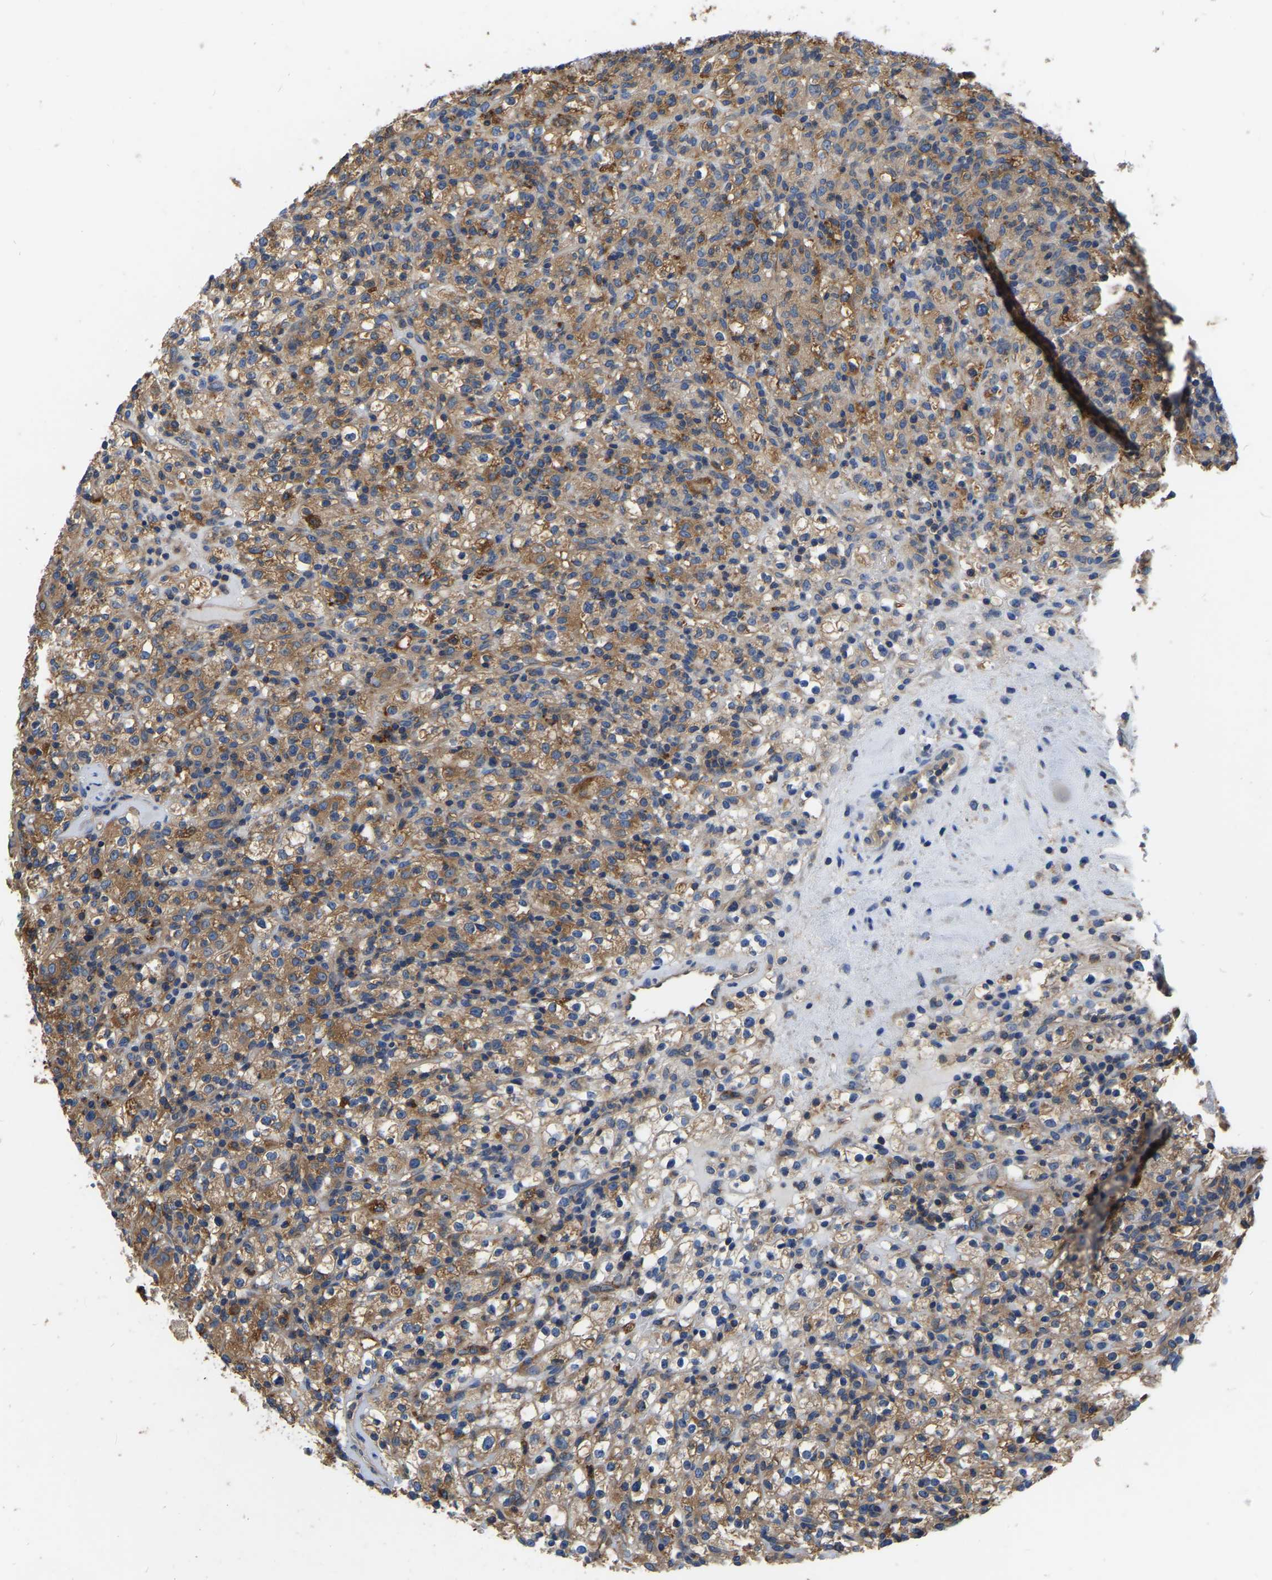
{"staining": {"intensity": "moderate", "quantity": ">75%", "location": "cytoplasmic/membranous"}, "tissue": "renal cancer", "cell_type": "Tumor cells", "image_type": "cancer", "snomed": [{"axis": "morphology", "description": "Normal tissue, NOS"}, {"axis": "morphology", "description": "Adenocarcinoma, NOS"}, {"axis": "topography", "description": "Kidney"}], "caption": "This histopathology image reveals immunohistochemistry staining of renal cancer, with medium moderate cytoplasmic/membranous staining in approximately >75% of tumor cells.", "gene": "GARS1", "patient": {"sex": "female", "age": 72}}